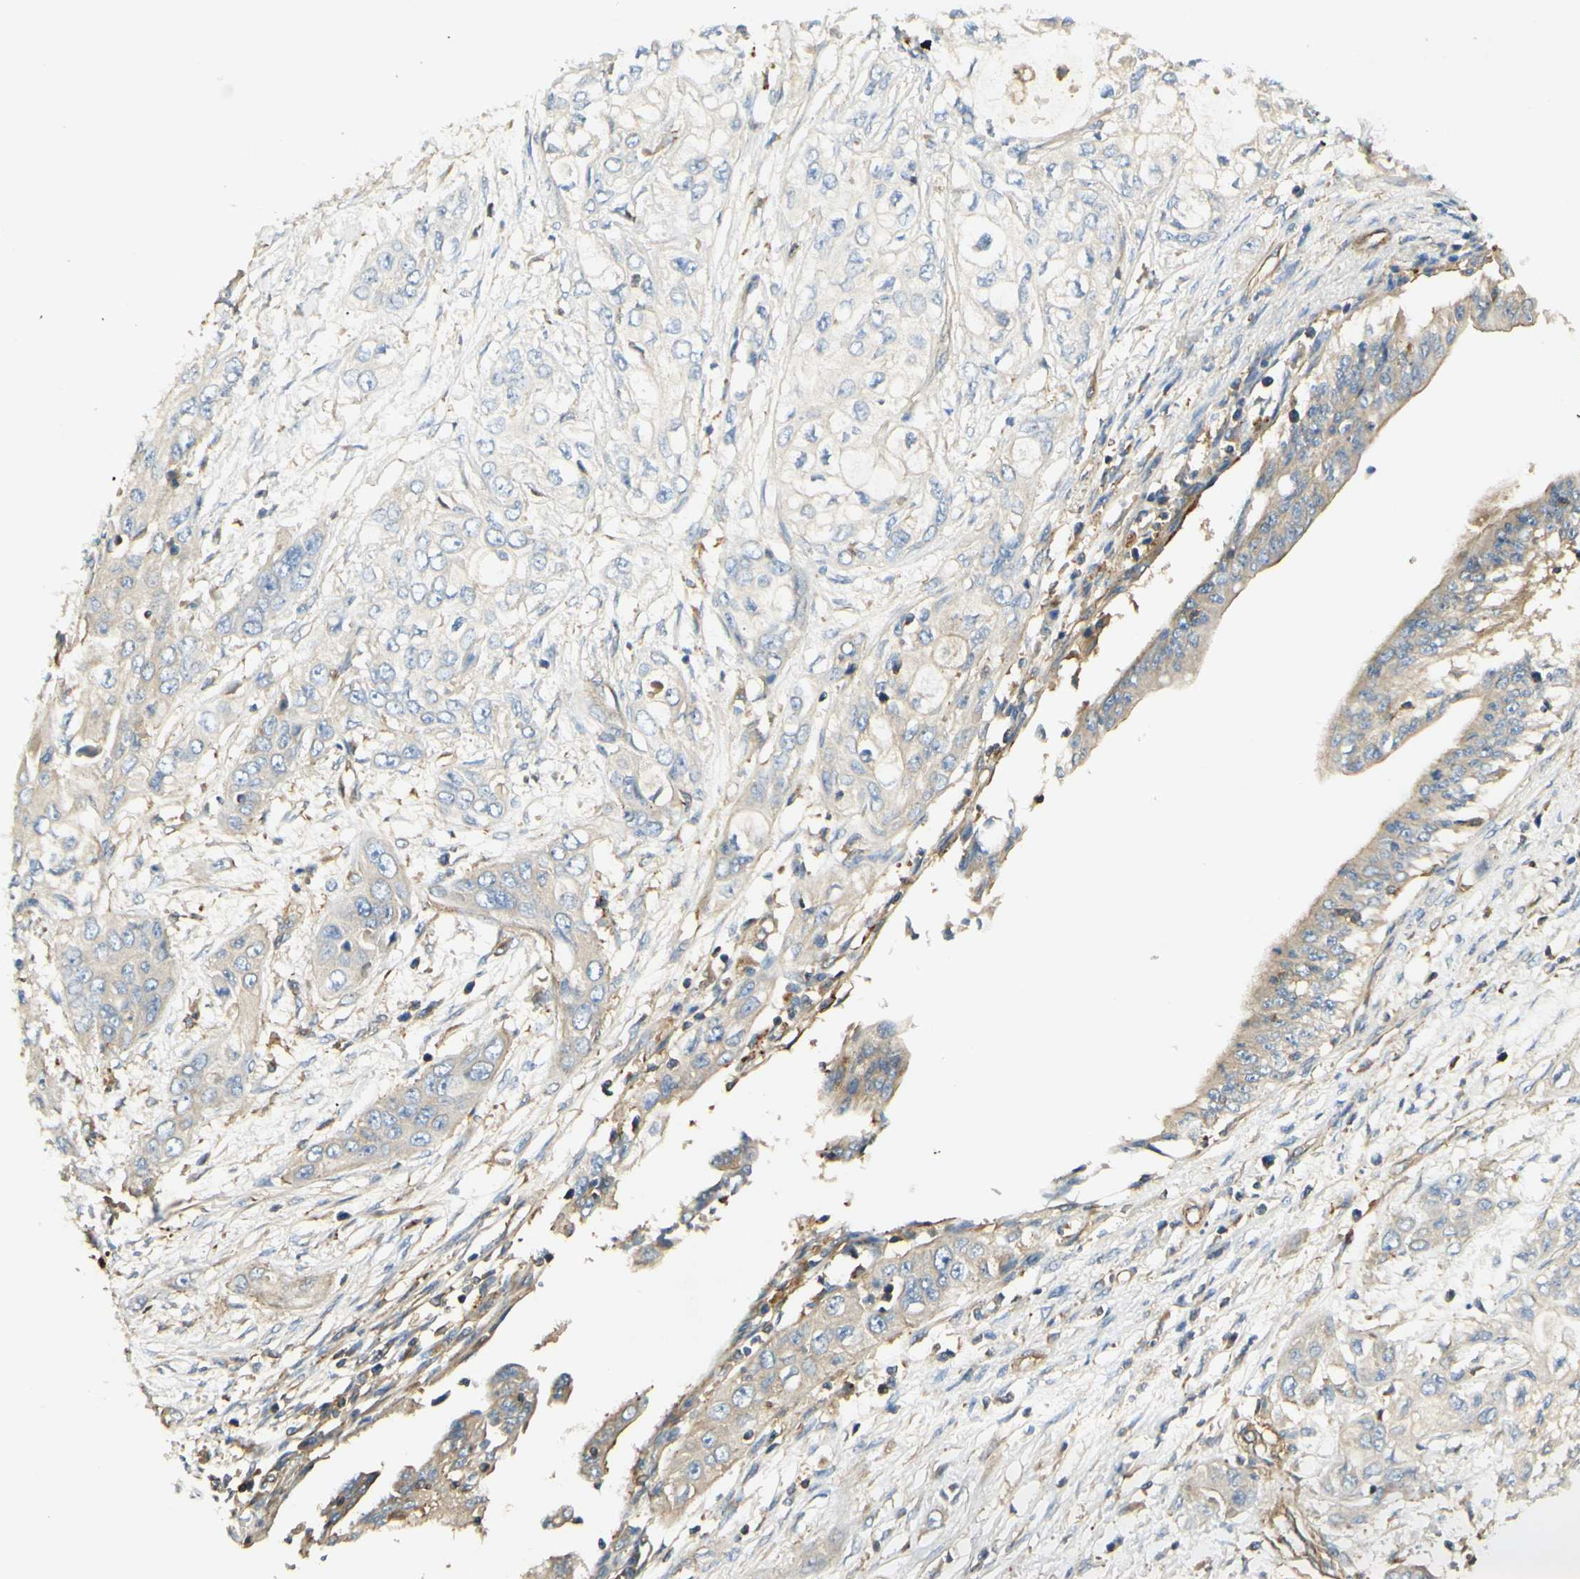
{"staining": {"intensity": "weak", "quantity": "25%-75%", "location": "cytoplasmic/membranous"}, "tissue": "pancreatic cancer", "cell_type": "Tumor cells", "image_type": "cancer", "snomed": [{"axis": "morphology", "description": "Adenocarcinoma, NOS"}, {"axis": "topography", "description": "Pancreas"}], "caption": "Immunohistochemical staining of pancreatic cancer displays weak cytoplasmic/membranous protein expression in about 25%-75% of tumor cells.", "gene": "IKBKG", "patient": {"sex": "female", "age": 70}}